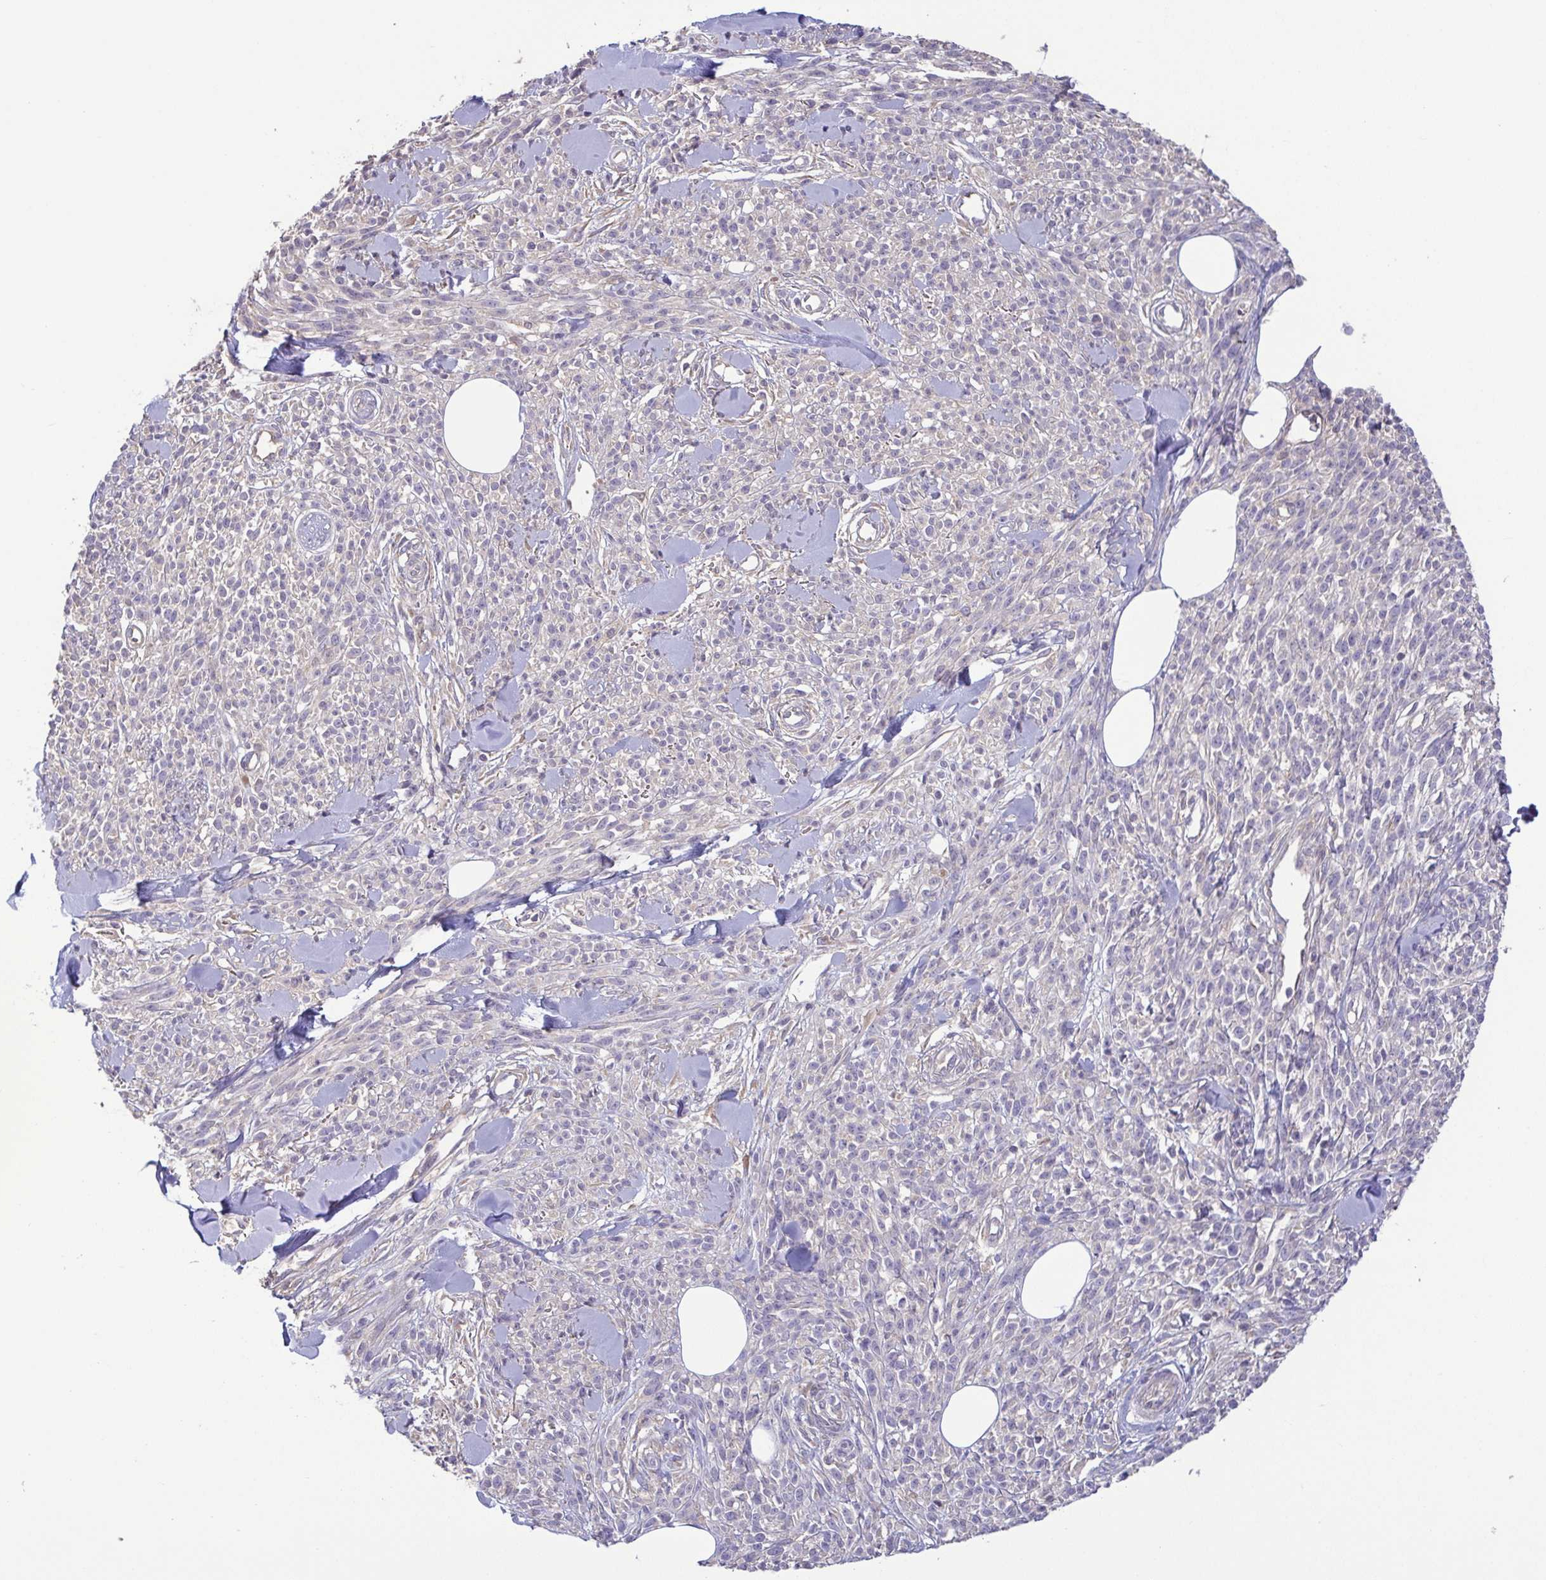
{"staining": {"intensity": "negative", "quantity": "none", "location": "none"}, "tissue": "melanoma", "cell_type": "Tumor cells", "image_type": "cancer", "snomed": [{"axis": "morphology", "description": "Malignant melanoma, NOS"}, {"axis": "topography", "description": "Skin"}, {"axis": "topography", "description": "Skin of trunk"}], "caption": "The immunohistochemistry histopathology image has no significant positivity in tumor cells of malignant melanoma tissue. (DAB immunohistochemistry (IHC), high magnification).", "gene": "LMF2", "patient": {"sex": "male", "age": 74}}